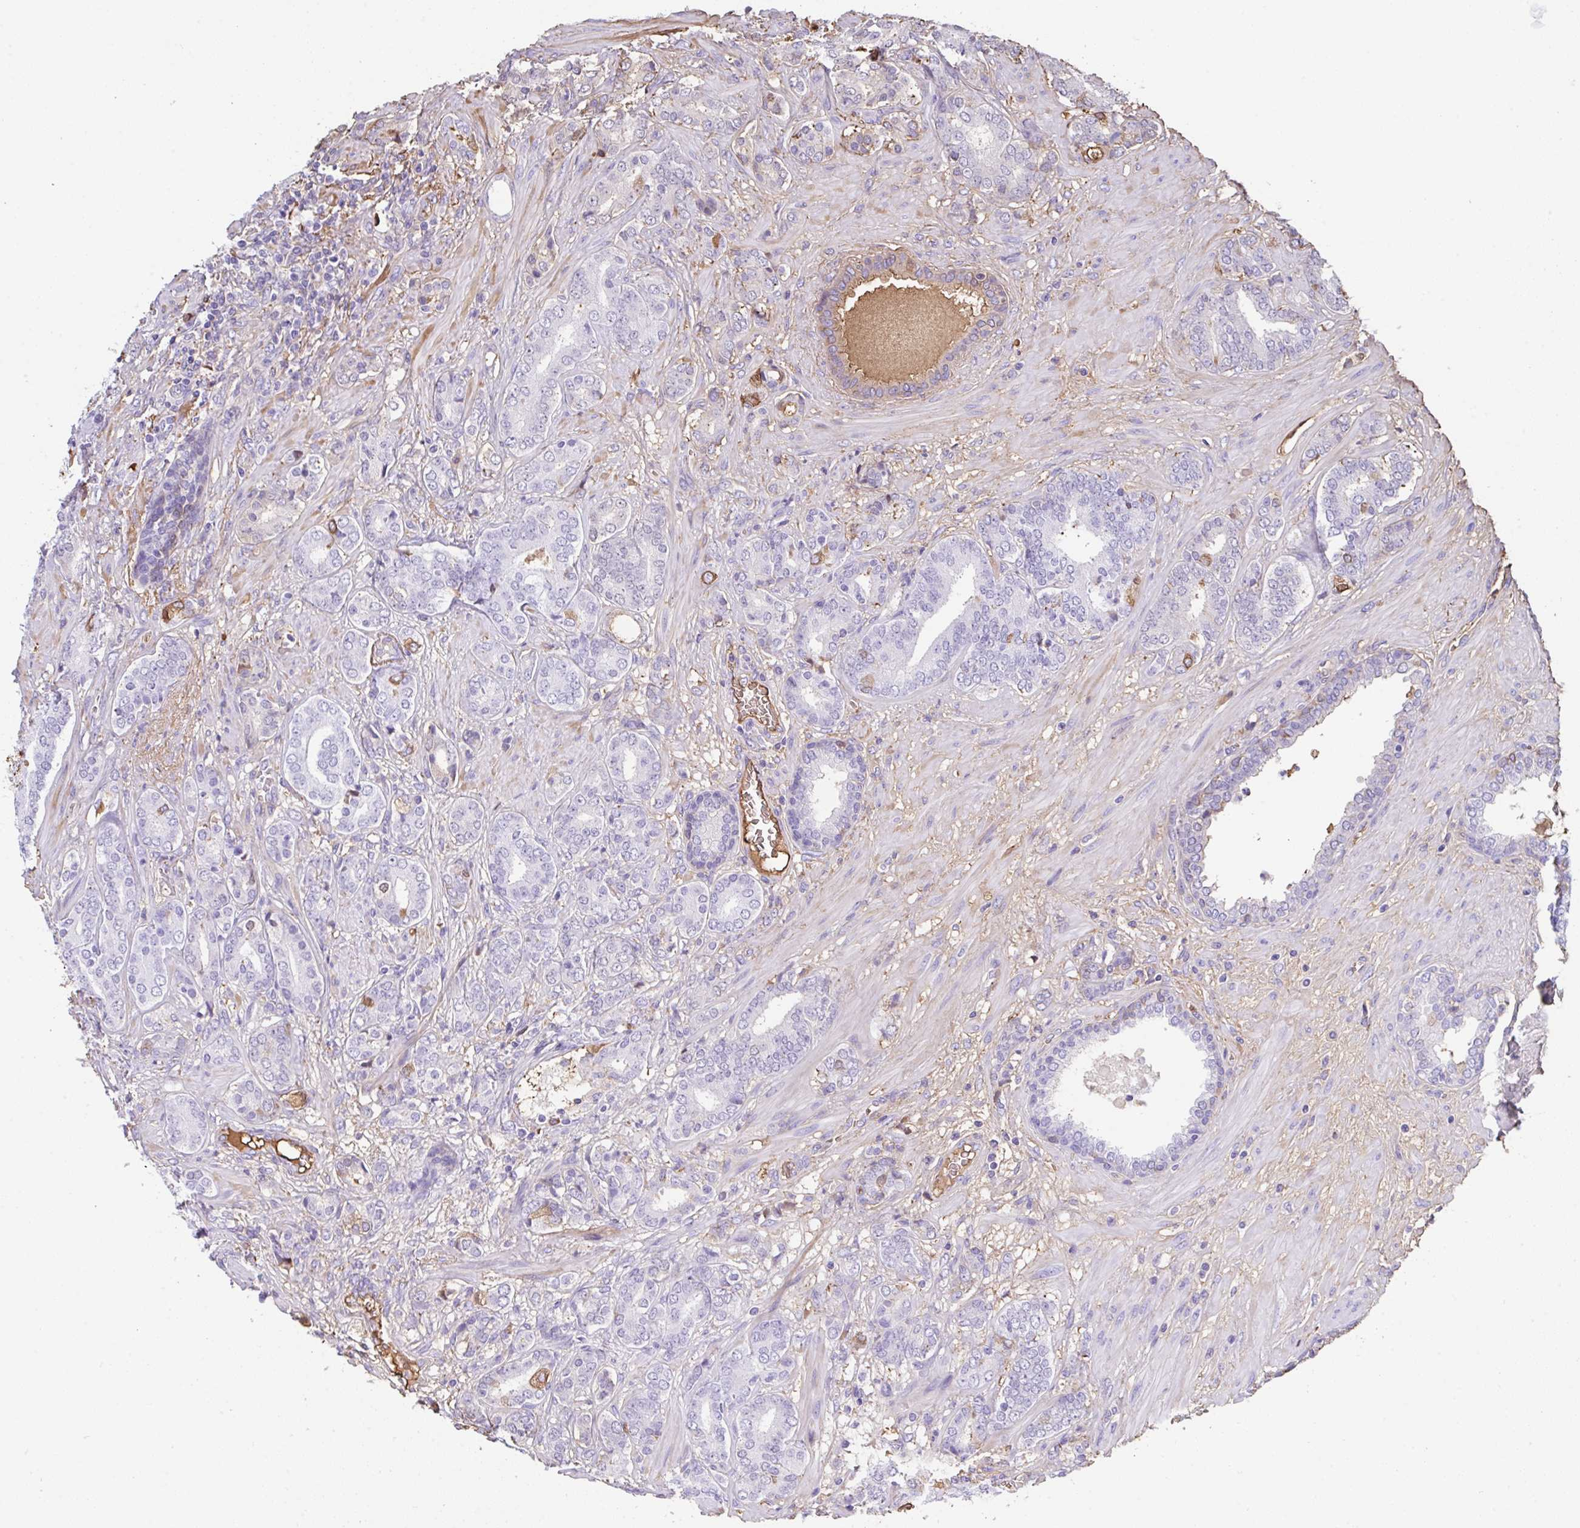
{"staining": {"intensity": "negative", "quantity": "none", "location": "none"}, "tissue": "prostate cancer", "cell_type": "Tumor cells", "image_type": "cancer", "snomed": [{"axis": "morphology", "description": "Adenocarcinoma, High grade"}, {"axis": "topography", "description": "Prostate"}], "caption": "Immunohistochemistry of high-grade adenocarcinoma (prostate) demonstrates no positivity in tumor cells.", "gene": "HOXC12", "patient": {"sex": "male", "age": 62}}